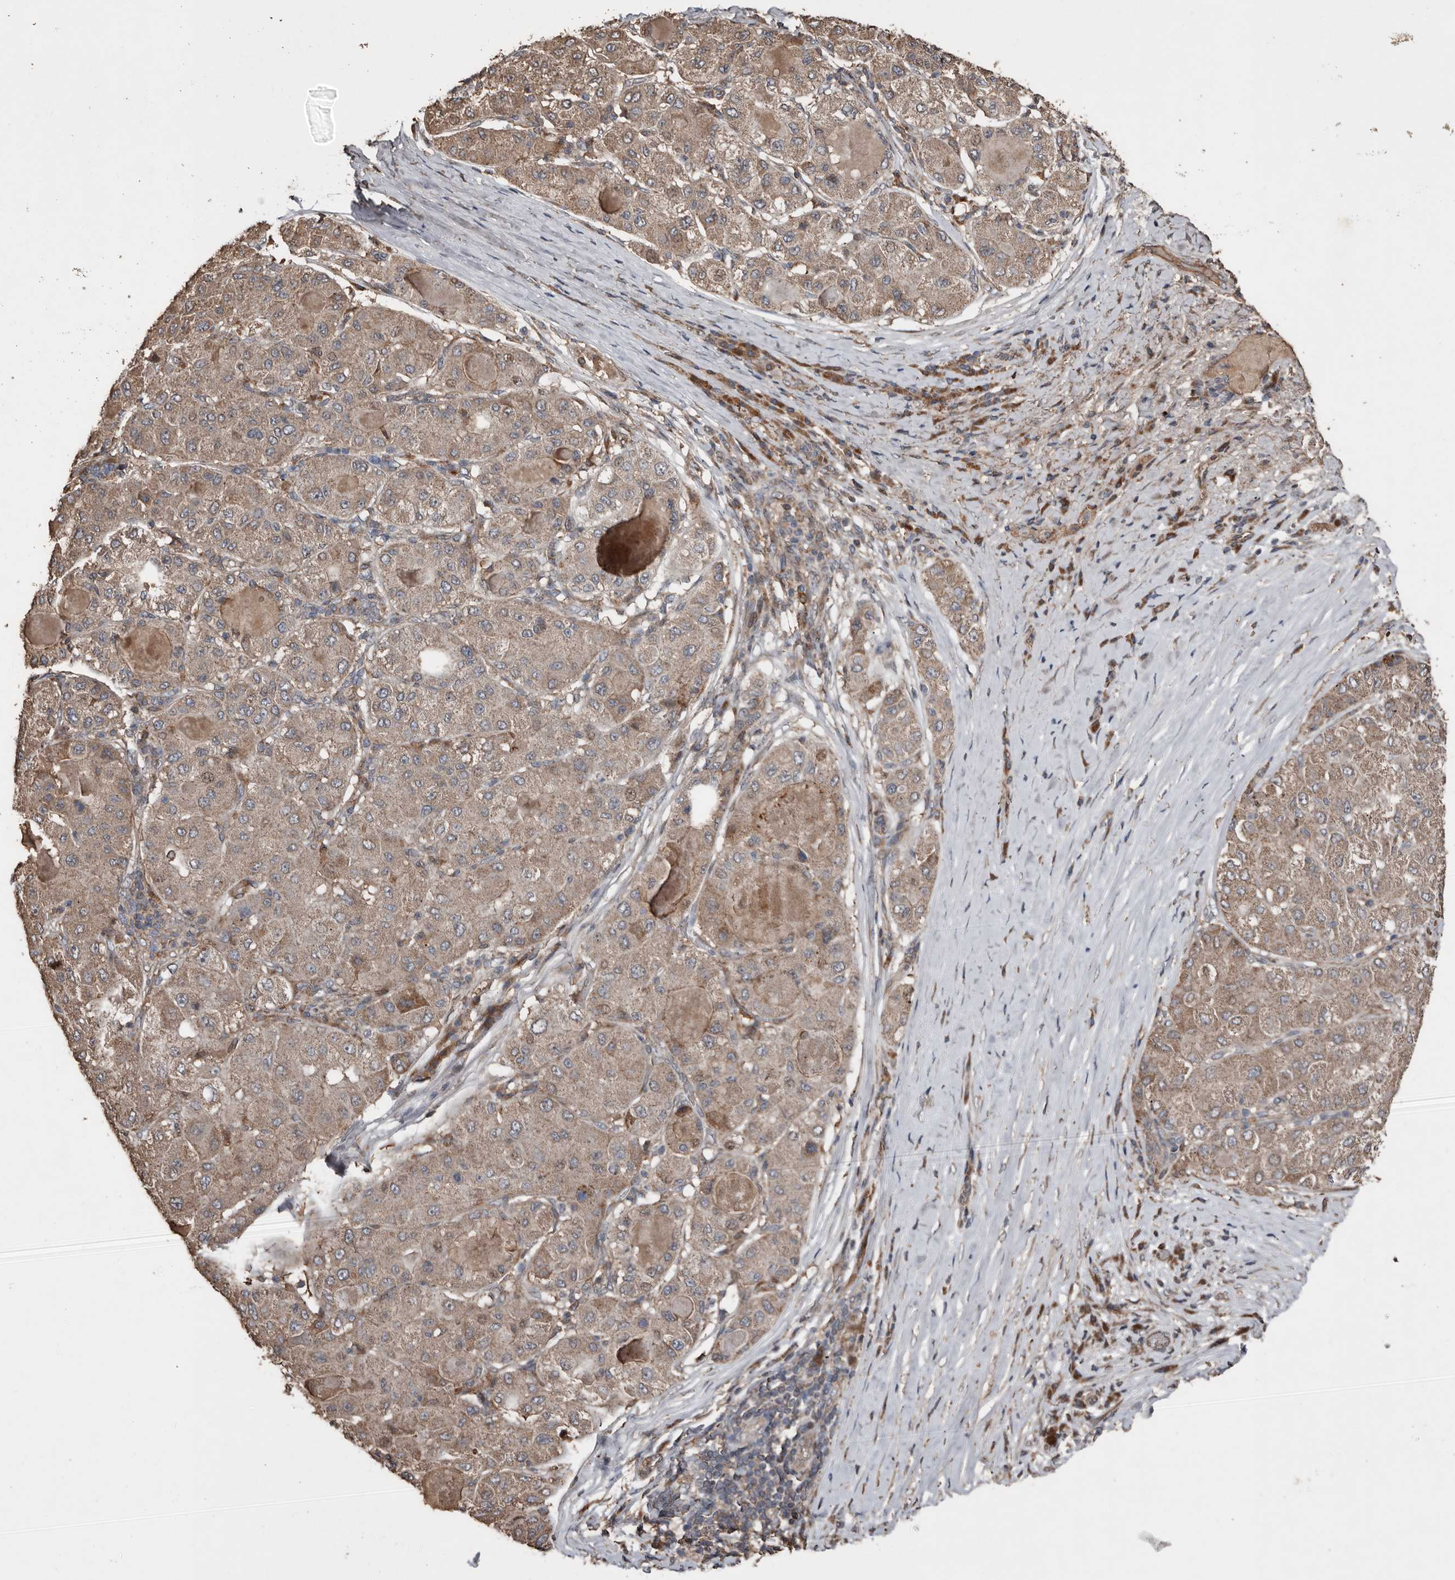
{"staining": {"intensity": "moderate", "quantity": ">75%", "location": "cytoplasmic/membranous"}, "tissue": "liver cancer", "cell_type": "Tumor cells", "image_type": "cancer", "snomed": [{"axis": "morphology", "description": "Carcinoma, Hepatocellular, NOS"}, {"axis": "topography", "description": "Liver"}], "caption": "Liver hepatocellular carcinoma was stained to show a protein in brown. There is medium levels of moderate cytoplasmic/membranous staining in approximately >75% of tumor cells. (DAB (3,3'-diaminobenzidine) IHC, brown staining for protein, blue staining for nuclei).", "gene": "RANBP17", "patient": {"sex": "male", "age": 80}}